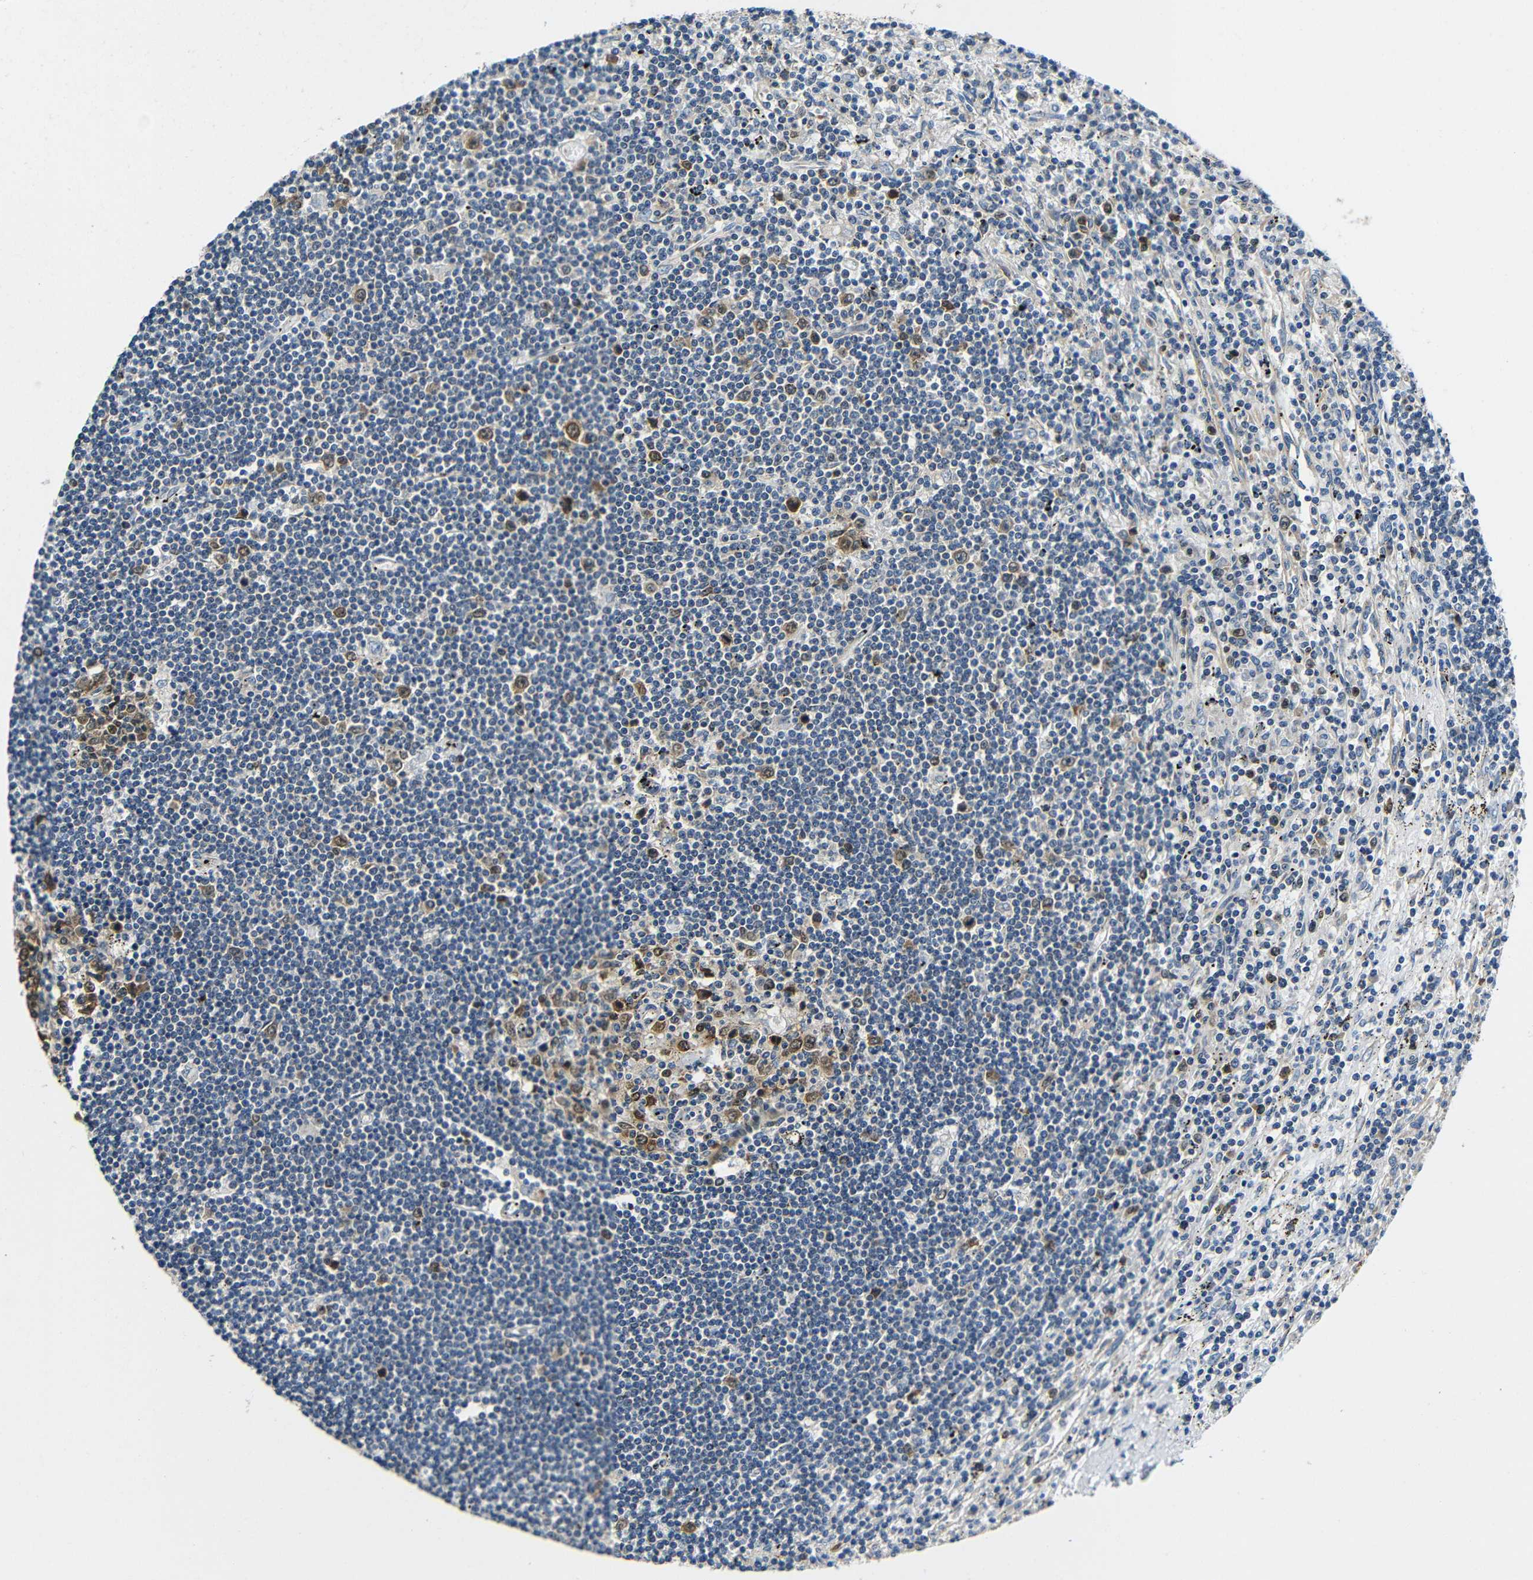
{"staining": {"intensity": "strong", "quantity": "<25%", "location": "cytoplasmic/membranous,nuclear"}, "tissue": "lymphoma", "cell_type": "Tumor cells", "image_type": "cancer", "snomed": [{"axis": "morphology", "description": "Malignant lymphoma, non-Hodgkin's type, Low grade"}, {"axis": "topography", "description": "Spleen"}], "caption": "Tumor cells reveal medium levels of strong cytoplasmic/membranous and nuclear positivity in approximately <25% of cells in low-grade malignant lymphoma, non-Hodgkin's type.", "gene": "VAPB", "patient": {"sex": "male", "age": 76}}